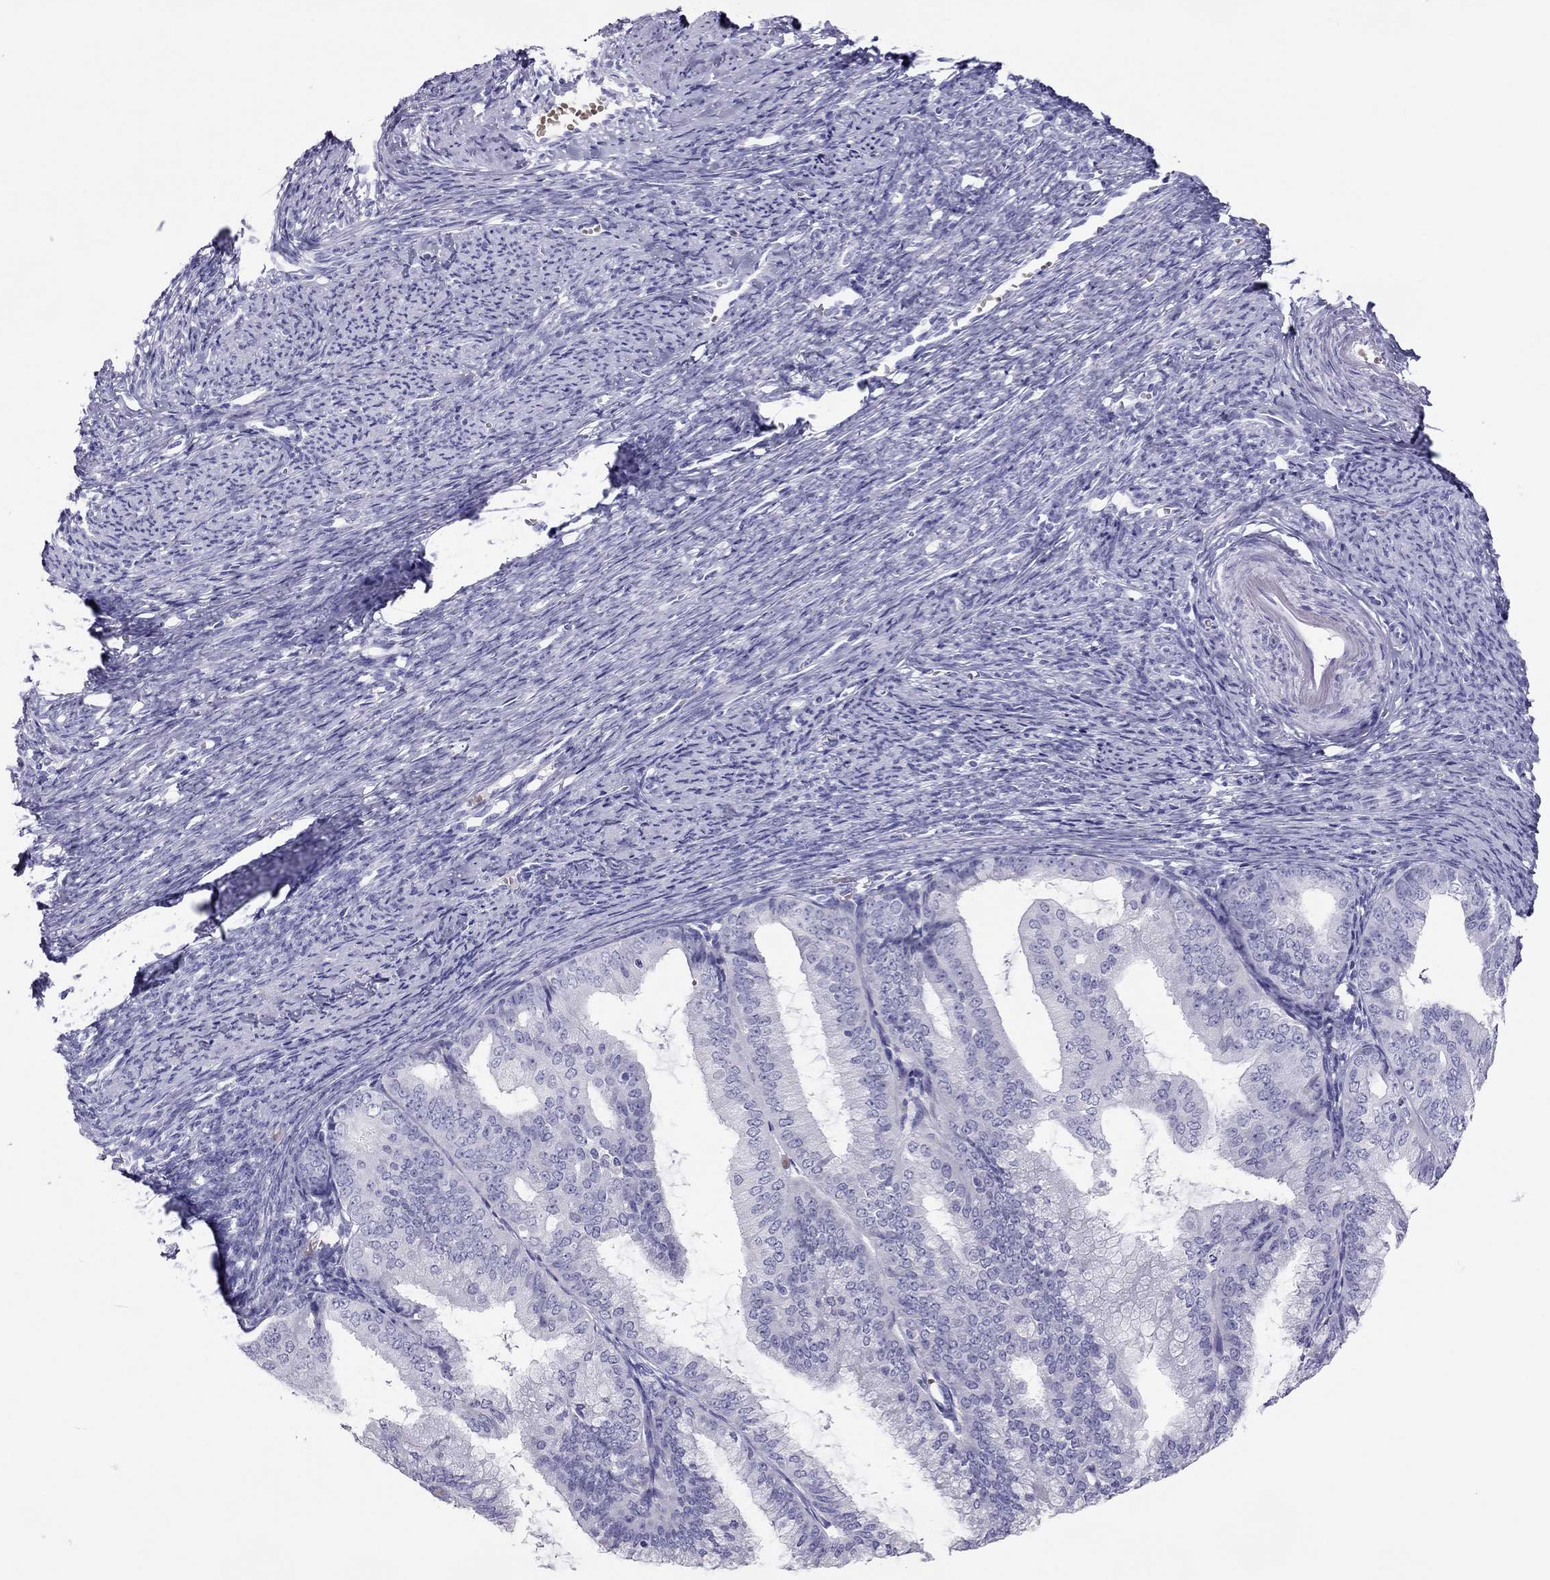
{"staining": {"intensity": "negative", "quantity": "none", "location": "none"}, "tissue": "endometrial cancer", "cell_type": "Tumor cells", "image_type": "cancer", "snomed": [{"axis": "morphology", "description": "Adenocarcinoma, NOS"}, {"axis": "topography", "description": "Endometrium"}], "caption": "A high-resolution image shows immunohistochemistry (IHC) staining of adenocarcinoma (endometrial), which shows no significant expression in tumor cells.", "gene": "TSHB", "patient": {"sex": "female", "age": 63}}